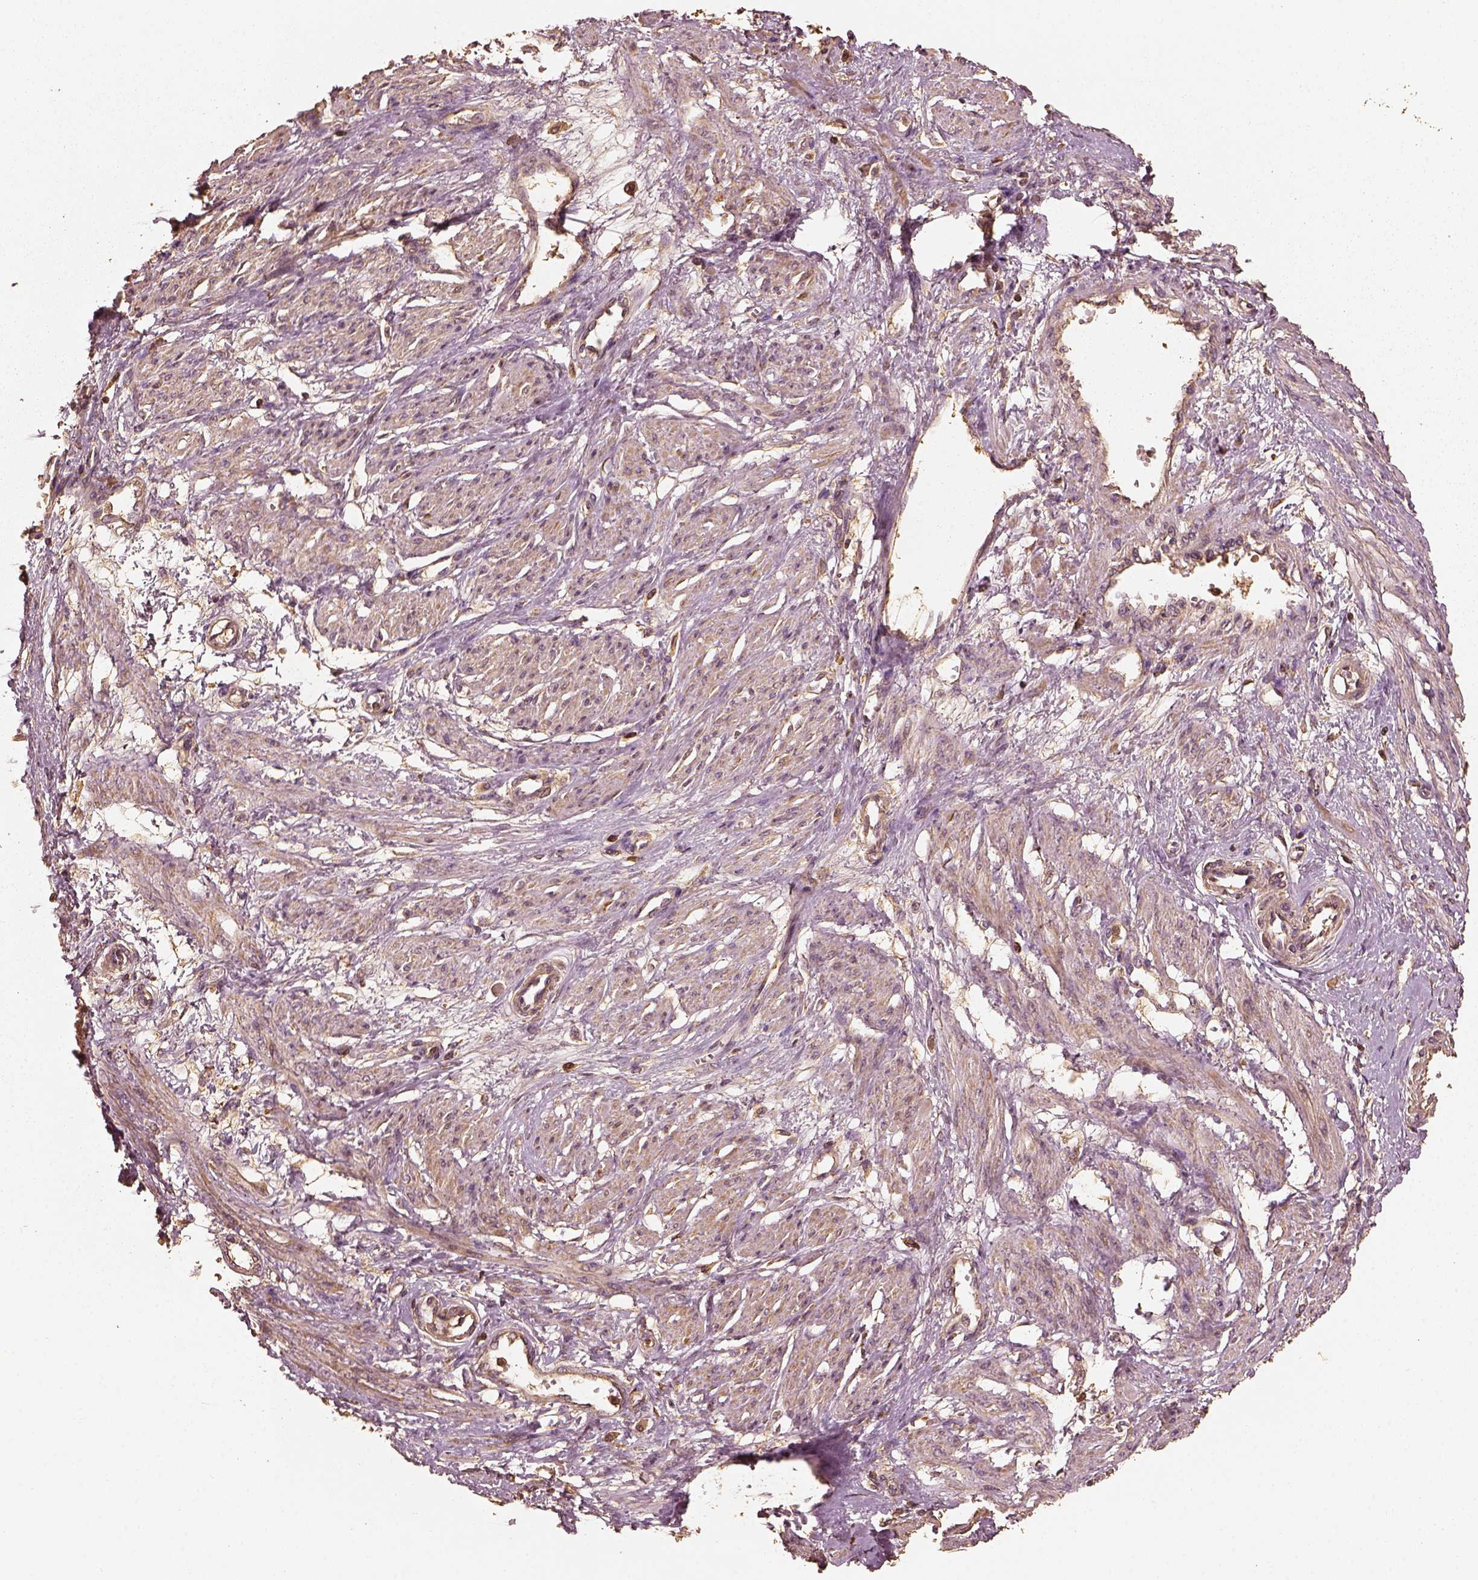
{"staining": {"intensity": "weak", "quantity": "25%-75%", "location": "cytoplasmic/membranous"}, "tissue": "smooth muscle", "cell_type": "Smooth muscle cells", "image_type": "normal", "snomed": [{"axis": "morphology", "description": "Normal tissue, NOS"}, {"axis": "topography", "description": "Smooth muscle"}, {"axis": "topography", "description": "Uterus"}], "caption": "Smooth muscle cells show low levels of weak cytoplasmic/membranous staining in about 25%-75% of cells in unremarkable smooth muscle.", "gene": "PTGES2", "patient": {"sex": "female", "age": 39}}